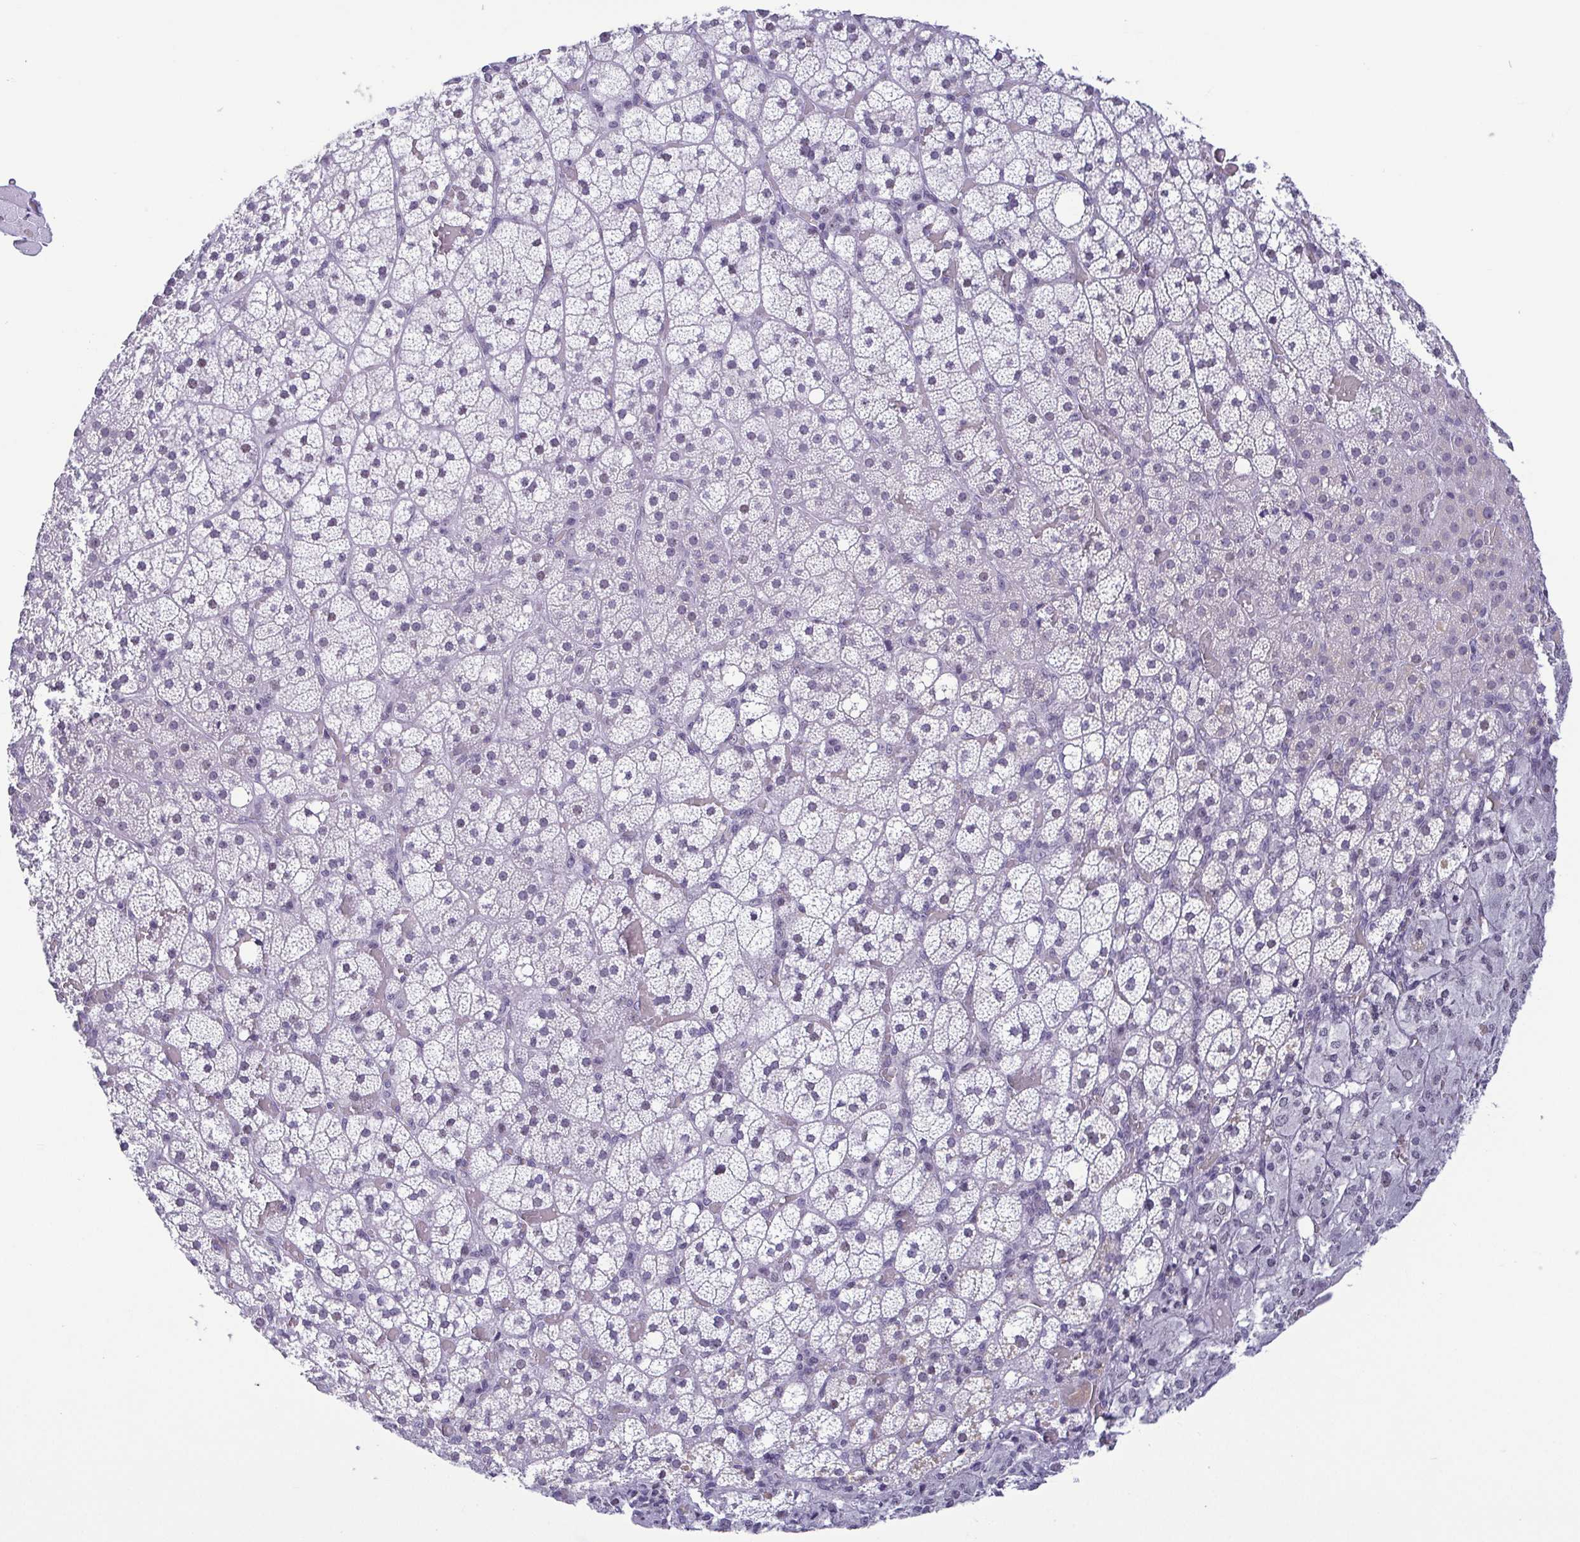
{"staining": {"intensity": "negative", "quantity": "none", "location": "none"}, "tissue": "adrenal gland", "cell_type": "Glandular cells", "image_type": "normal", "snomed": [{"axis": "morphology", "description": "Normal tissue, NOS"}, {"axis": "topography", "description": "Adrenal gland"}], "caption": "The photomicrograph demonstrates no staining of glandular cells in benign adrenal gland. (DAB (3,3'-diaminobenzidine) immunohistochemistry with hematoxylin counter stain).", "gene": "BZW1", "patient": {"sex": "male", "age": 53}}